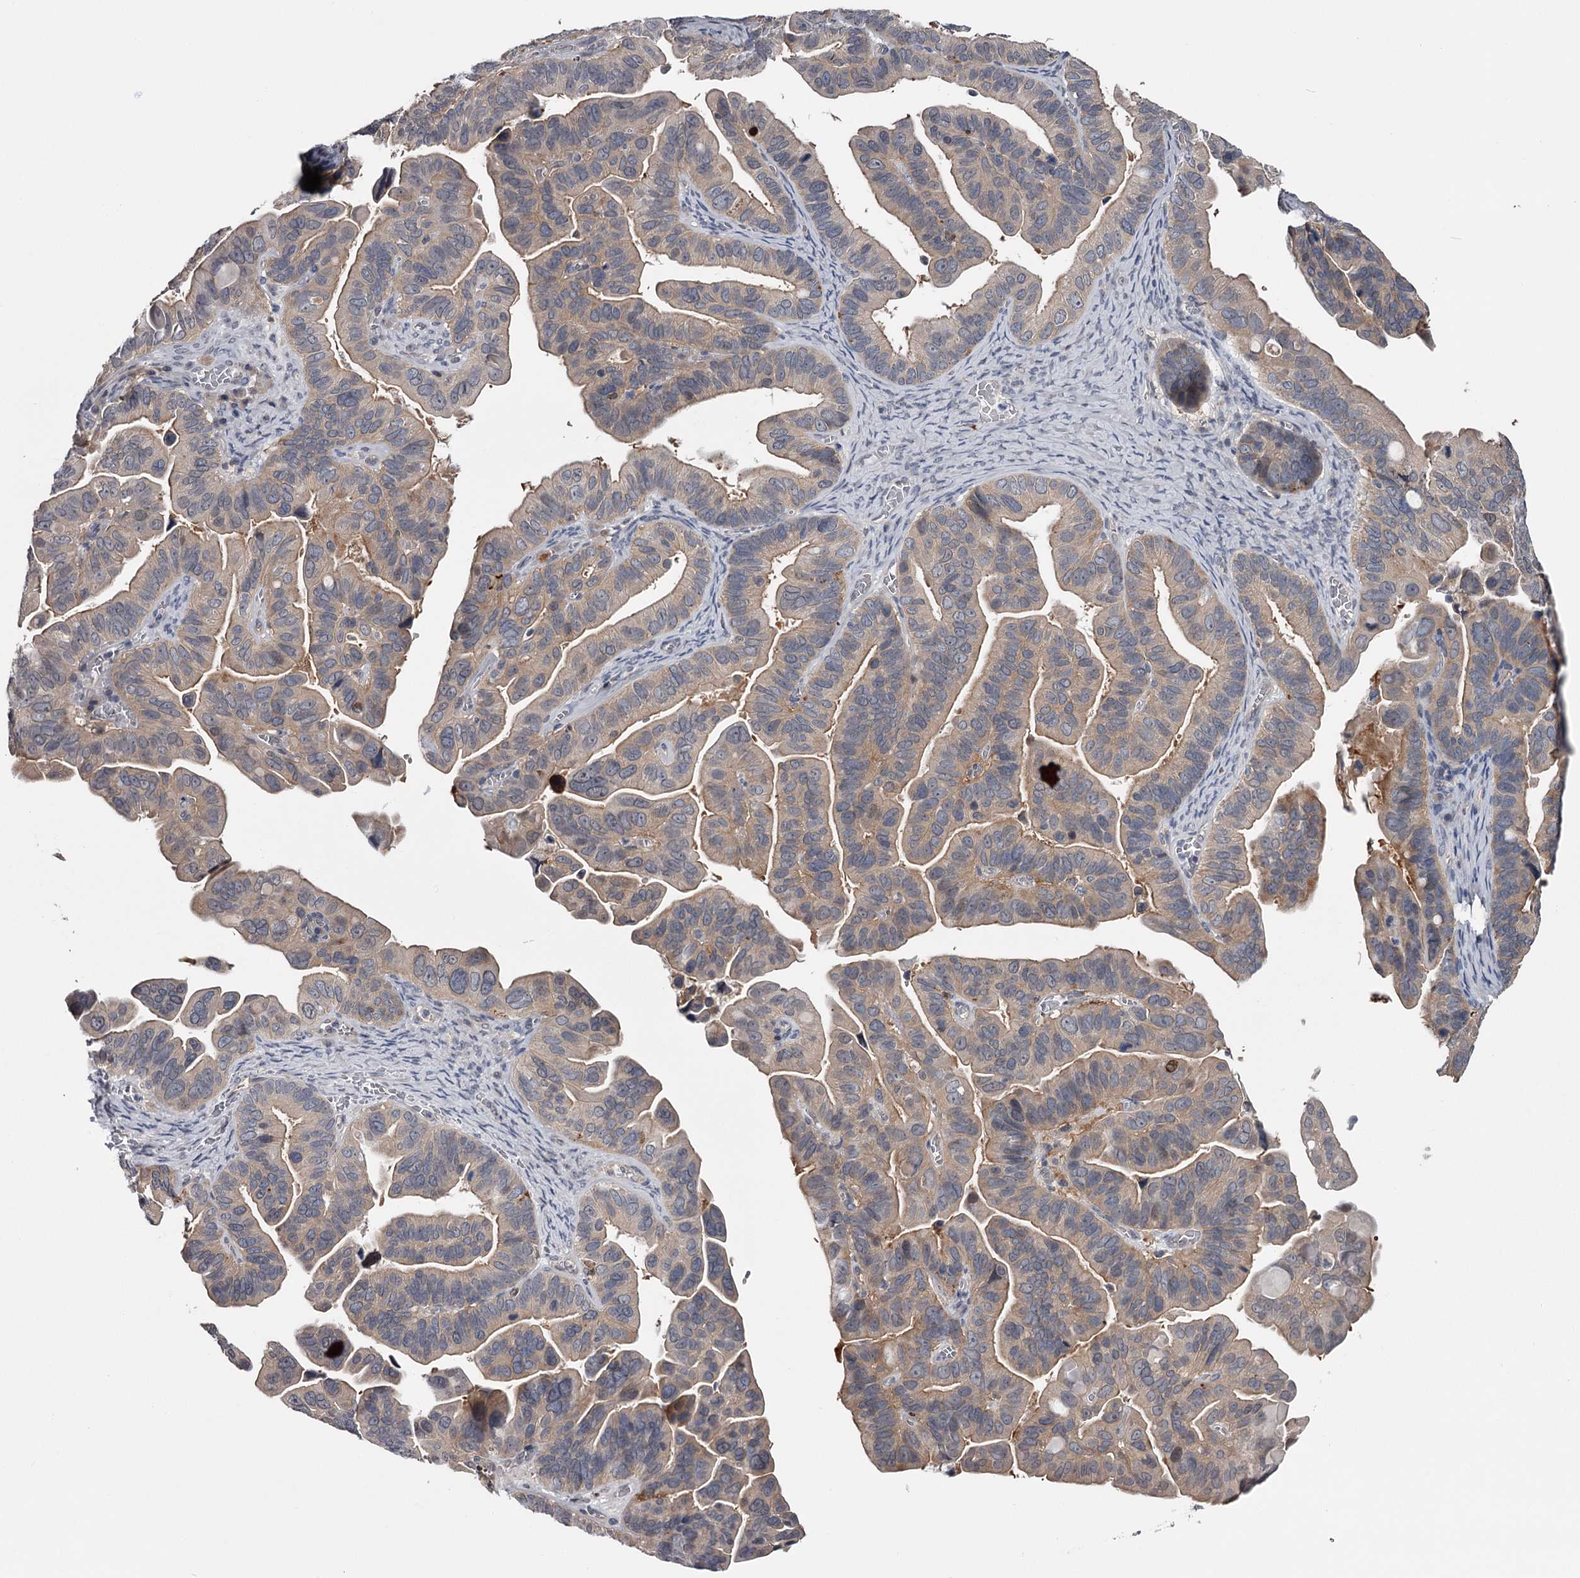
{"staining": {"intensity": "weak", "quantity": "<25%", "location": "cytoplasmic/membranous"}, "tissue": "ovarian cancer", "cell_type": "Tumor cells", "image_type": "cancer", "snomed": [{"axis": "morphology", "description": "Cystadenocarcinoma, serous, NOS"}, {"axis": "topography", "description": "Ovary"}], "caption": "IHC of ovarian serous cystadenocarcinoma demonstrates no expression in tumor cells.", "gene": "DAO", "patient": {"sex": "female", "age": 56}}